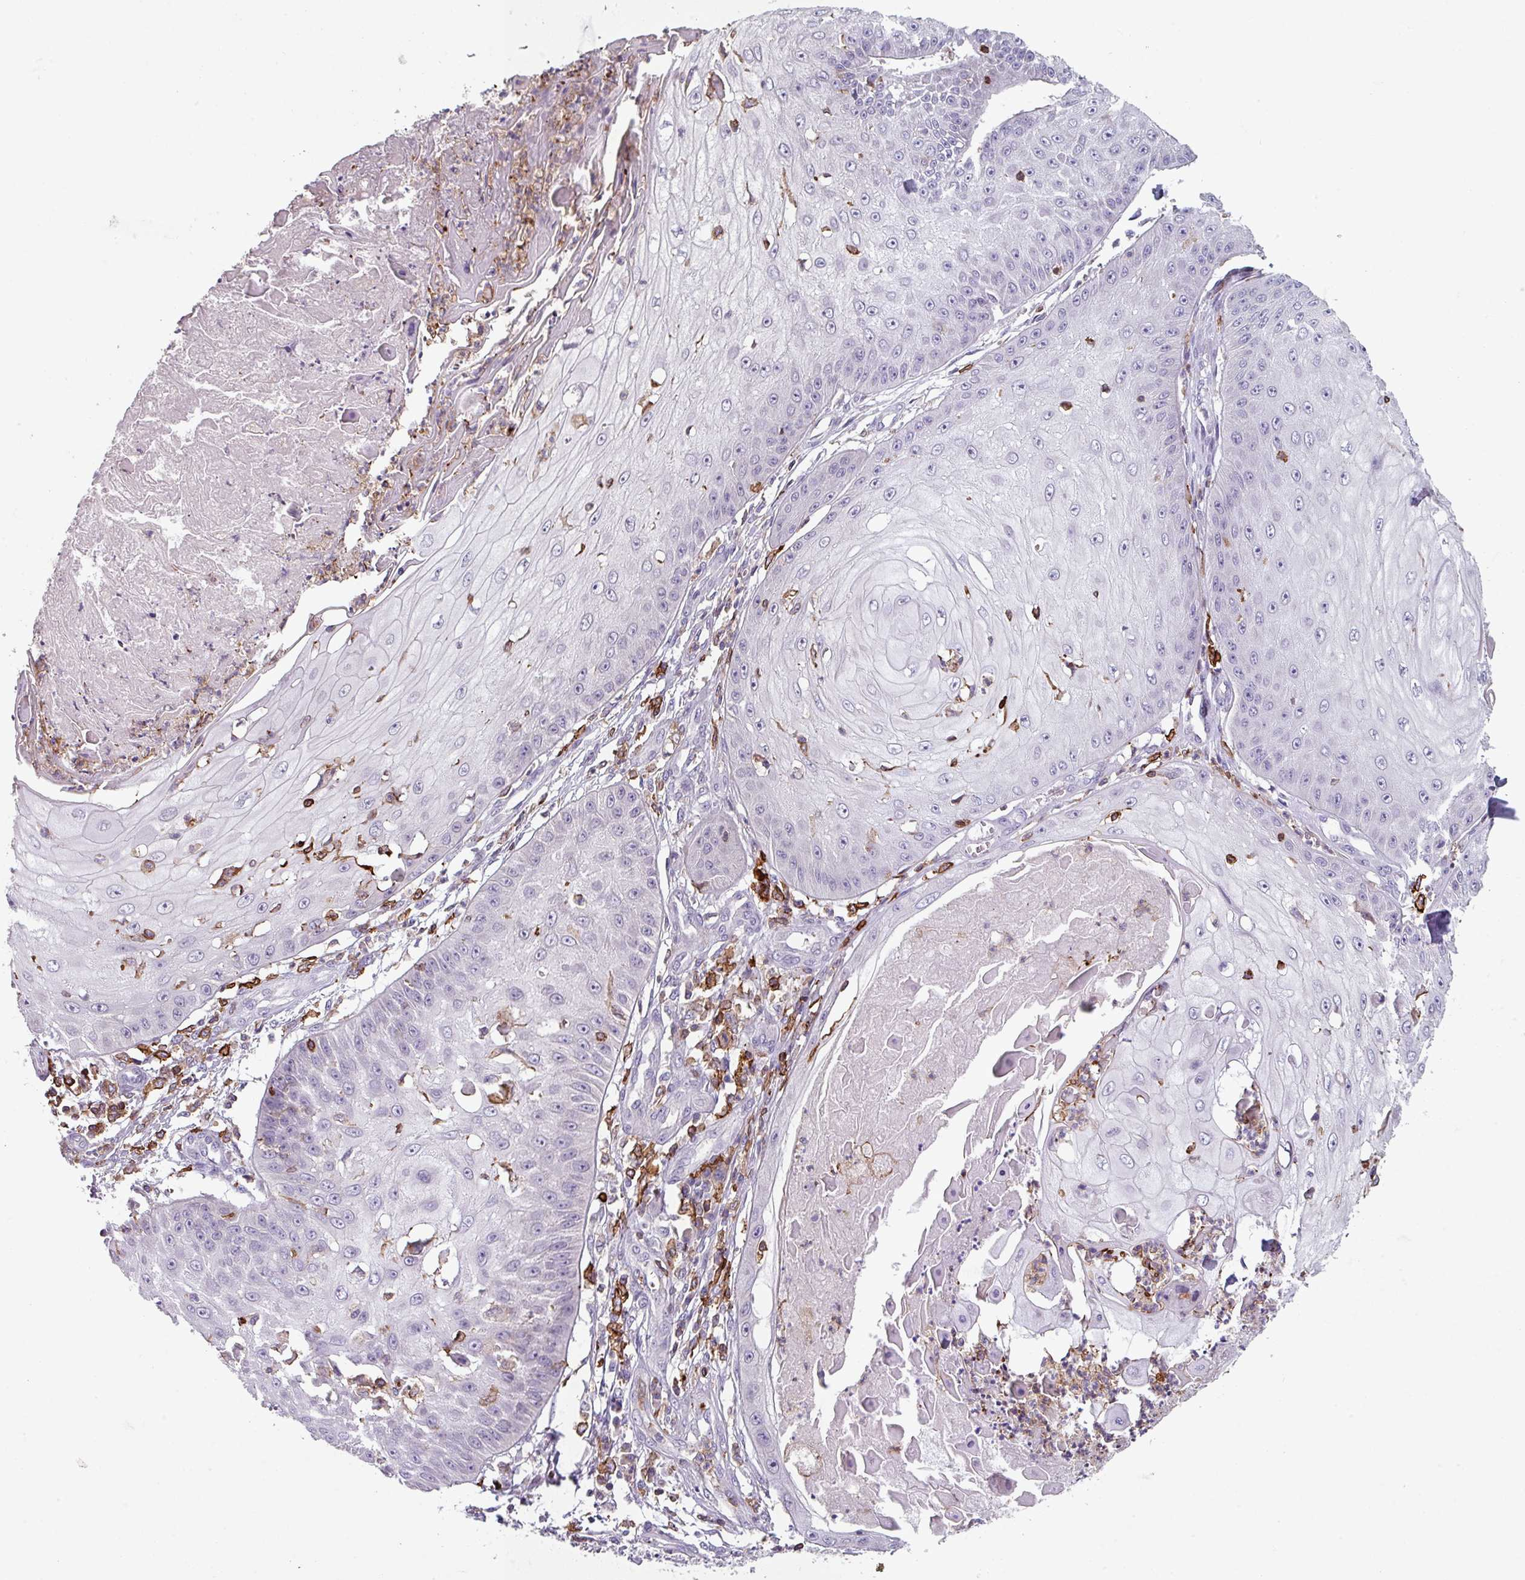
{"staining": {"intensity": "negative", "quantity": "none", "location": "none"}, "tissue": "skin cancer", "cell_type": "Tumor cells", "image_type": "cancer", "snomed": [{"axis": "morphology", "description": "Squamous cell carcinoma, NOS"}, {"axis": "topography", "description": "Skin"}], "caption": "Immunohistochemistry micrograph of human squamous cell carcinoma (skin) stained for a protein (brown), which exhibits no staining in tumor cells.", "gene": "NEDD9", "patient": {"sex": "male", "age": 70}}